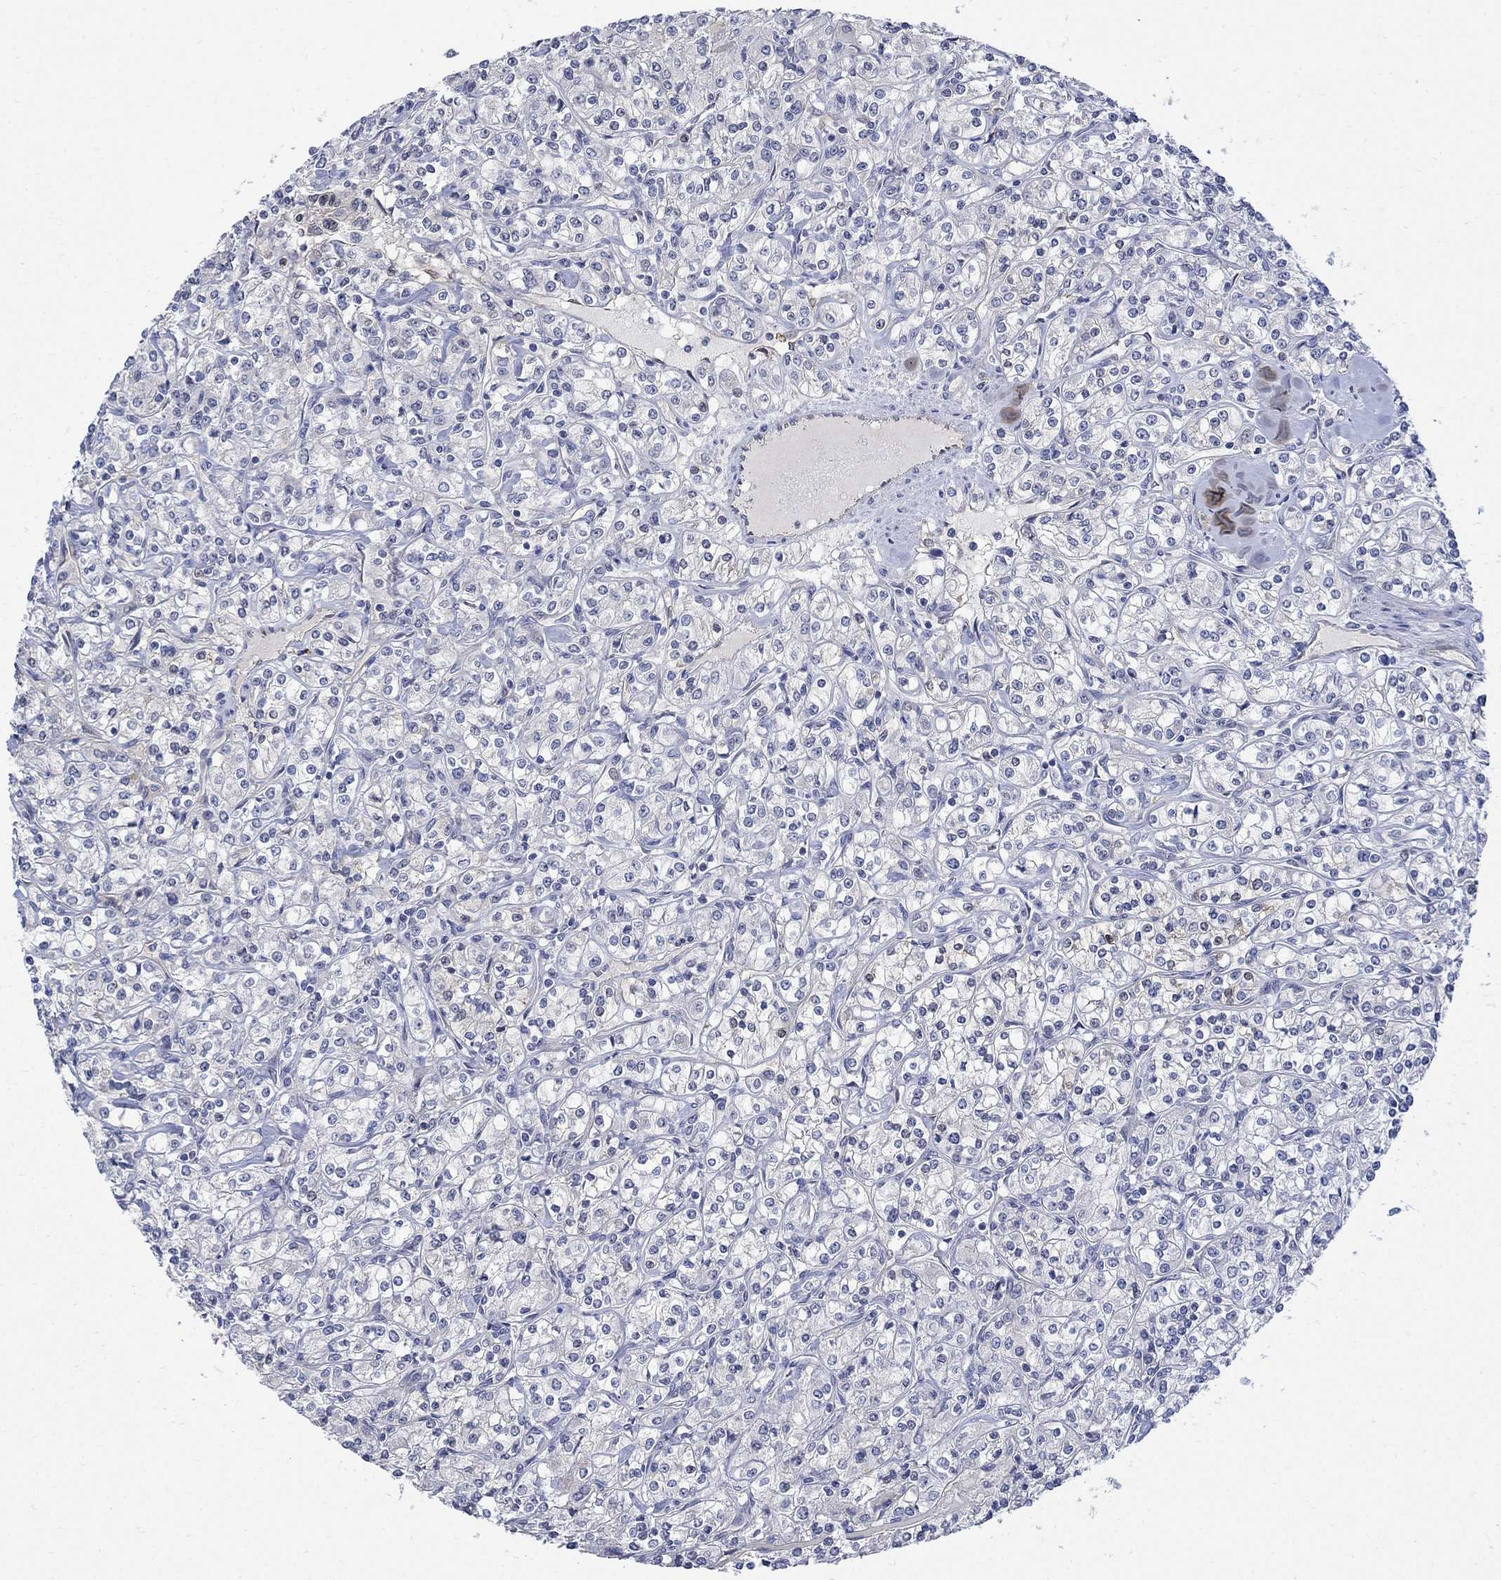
{"staining": {"intensity": "moderate", "quantity": "<25%", "location": "cytoplasmic/membranous"}, "tissue": "renal cancer", "cell_type": "Tumor cells", "image_type": "cancer", "snomed": [{"axis": "morphology", "description": "Adenocarcinoma, NOS"}, {"axis": "topography", "description": "Kidney"}], "caption": "Immunohistochemical staining of human renal cancer exhibits low levels of moderate cytoplasmic/membranous protein positivity in approximately <25% of tumor cells.", "gene": "TGM2", "patient": {"sex": "male", "age": 77}}